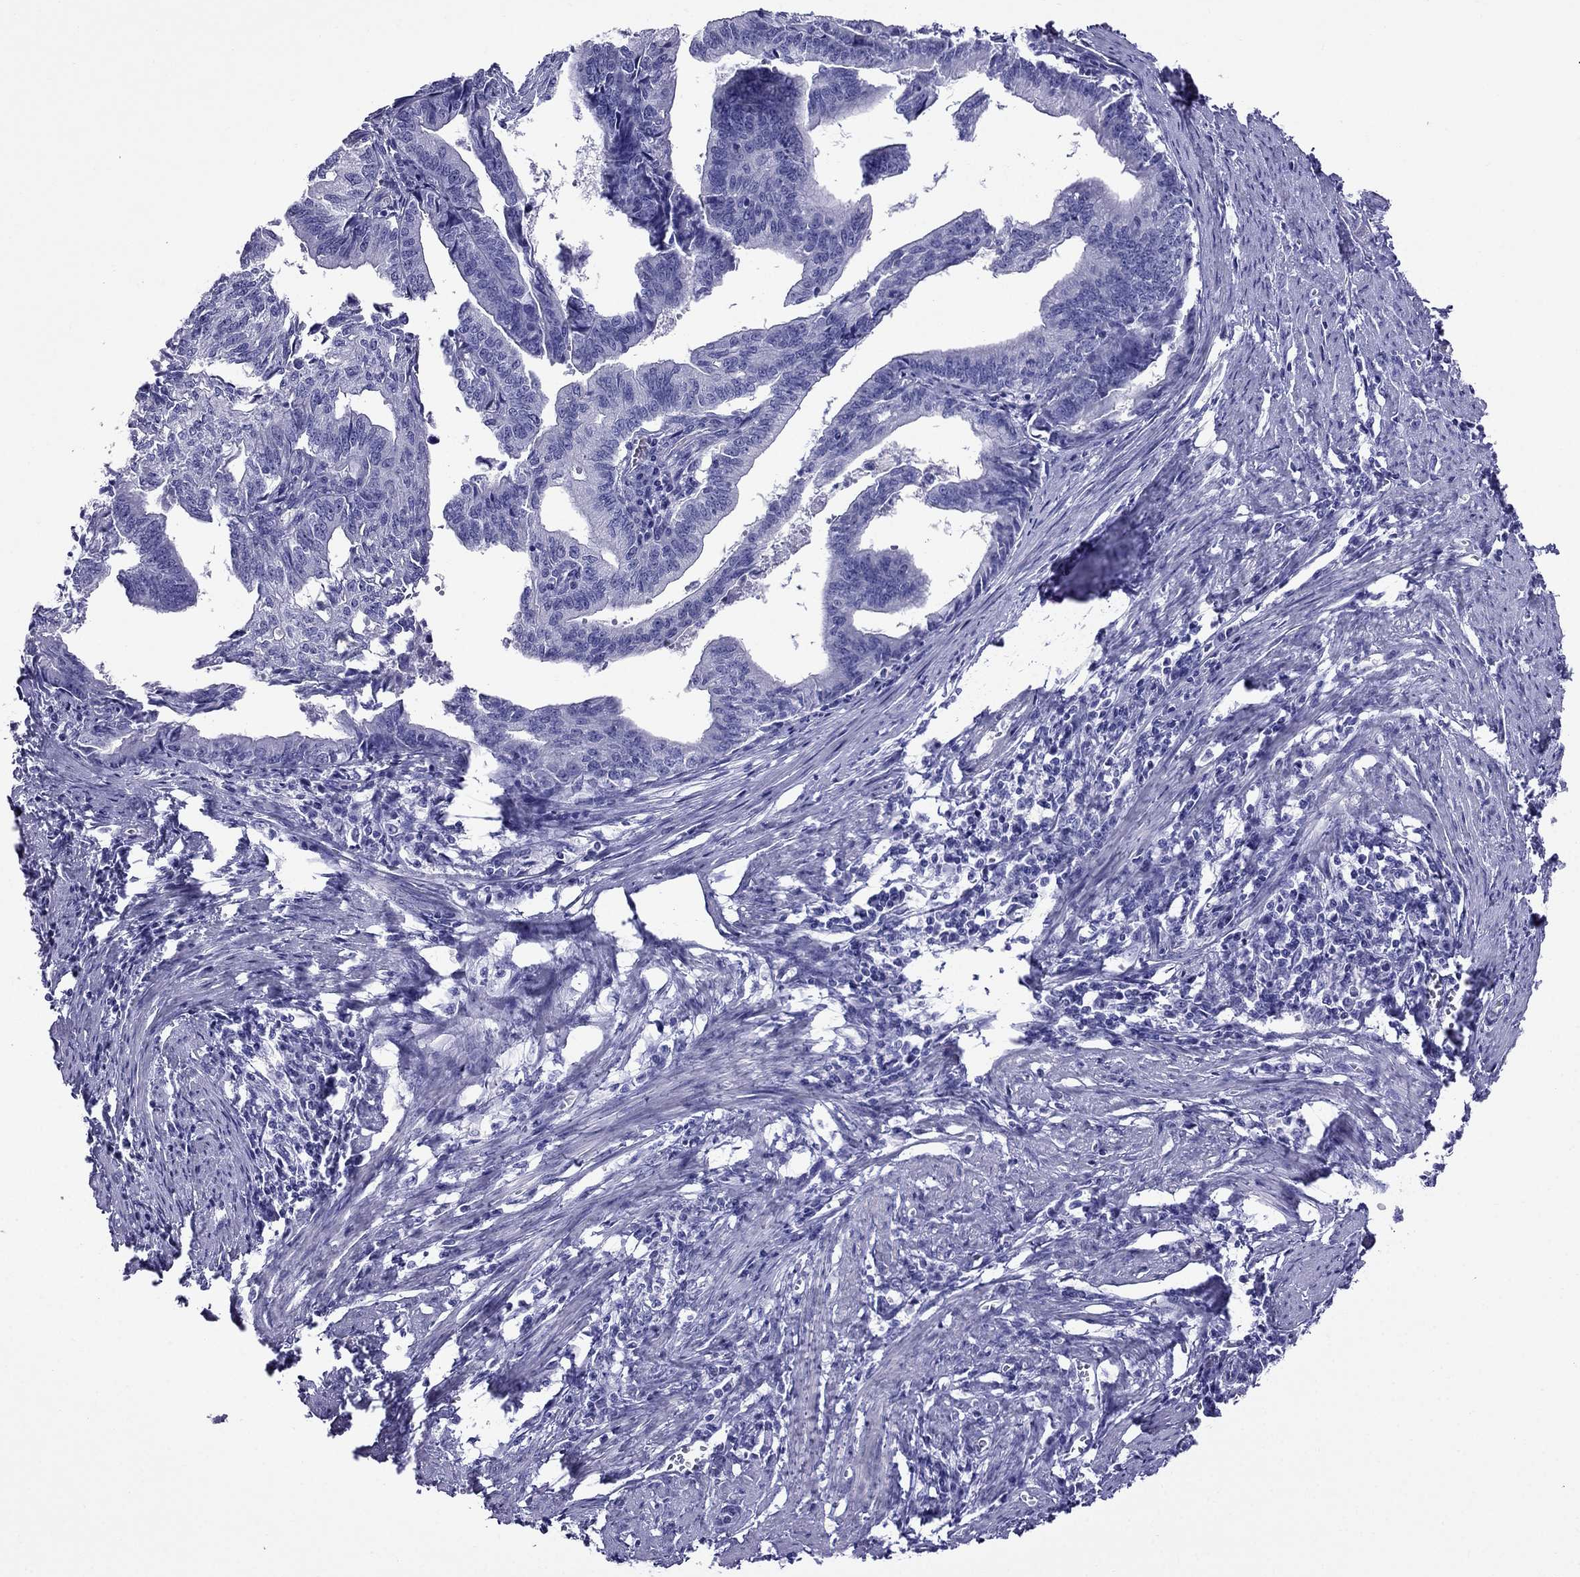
{"staining": {"intensity": "negative", "quantity": "none", "location": "none"}, "tissue": "endometrial cancer", "cell_type": "Tumor cells", "image_type": "cancer", "snomed": [{"axis": "morphology", "description": "Adenocarcinoma, NOS"}, {"axis": "topography", "description": "Endometrium"}], "caption": "High power microscopy histopathology image of an IHC histopathology image of adenocarcinoma (endometrial), revealing no significant positivity in tumor cells.", "gene": "CRYBA1", "patient": {"sex": "female", "age": 65}}